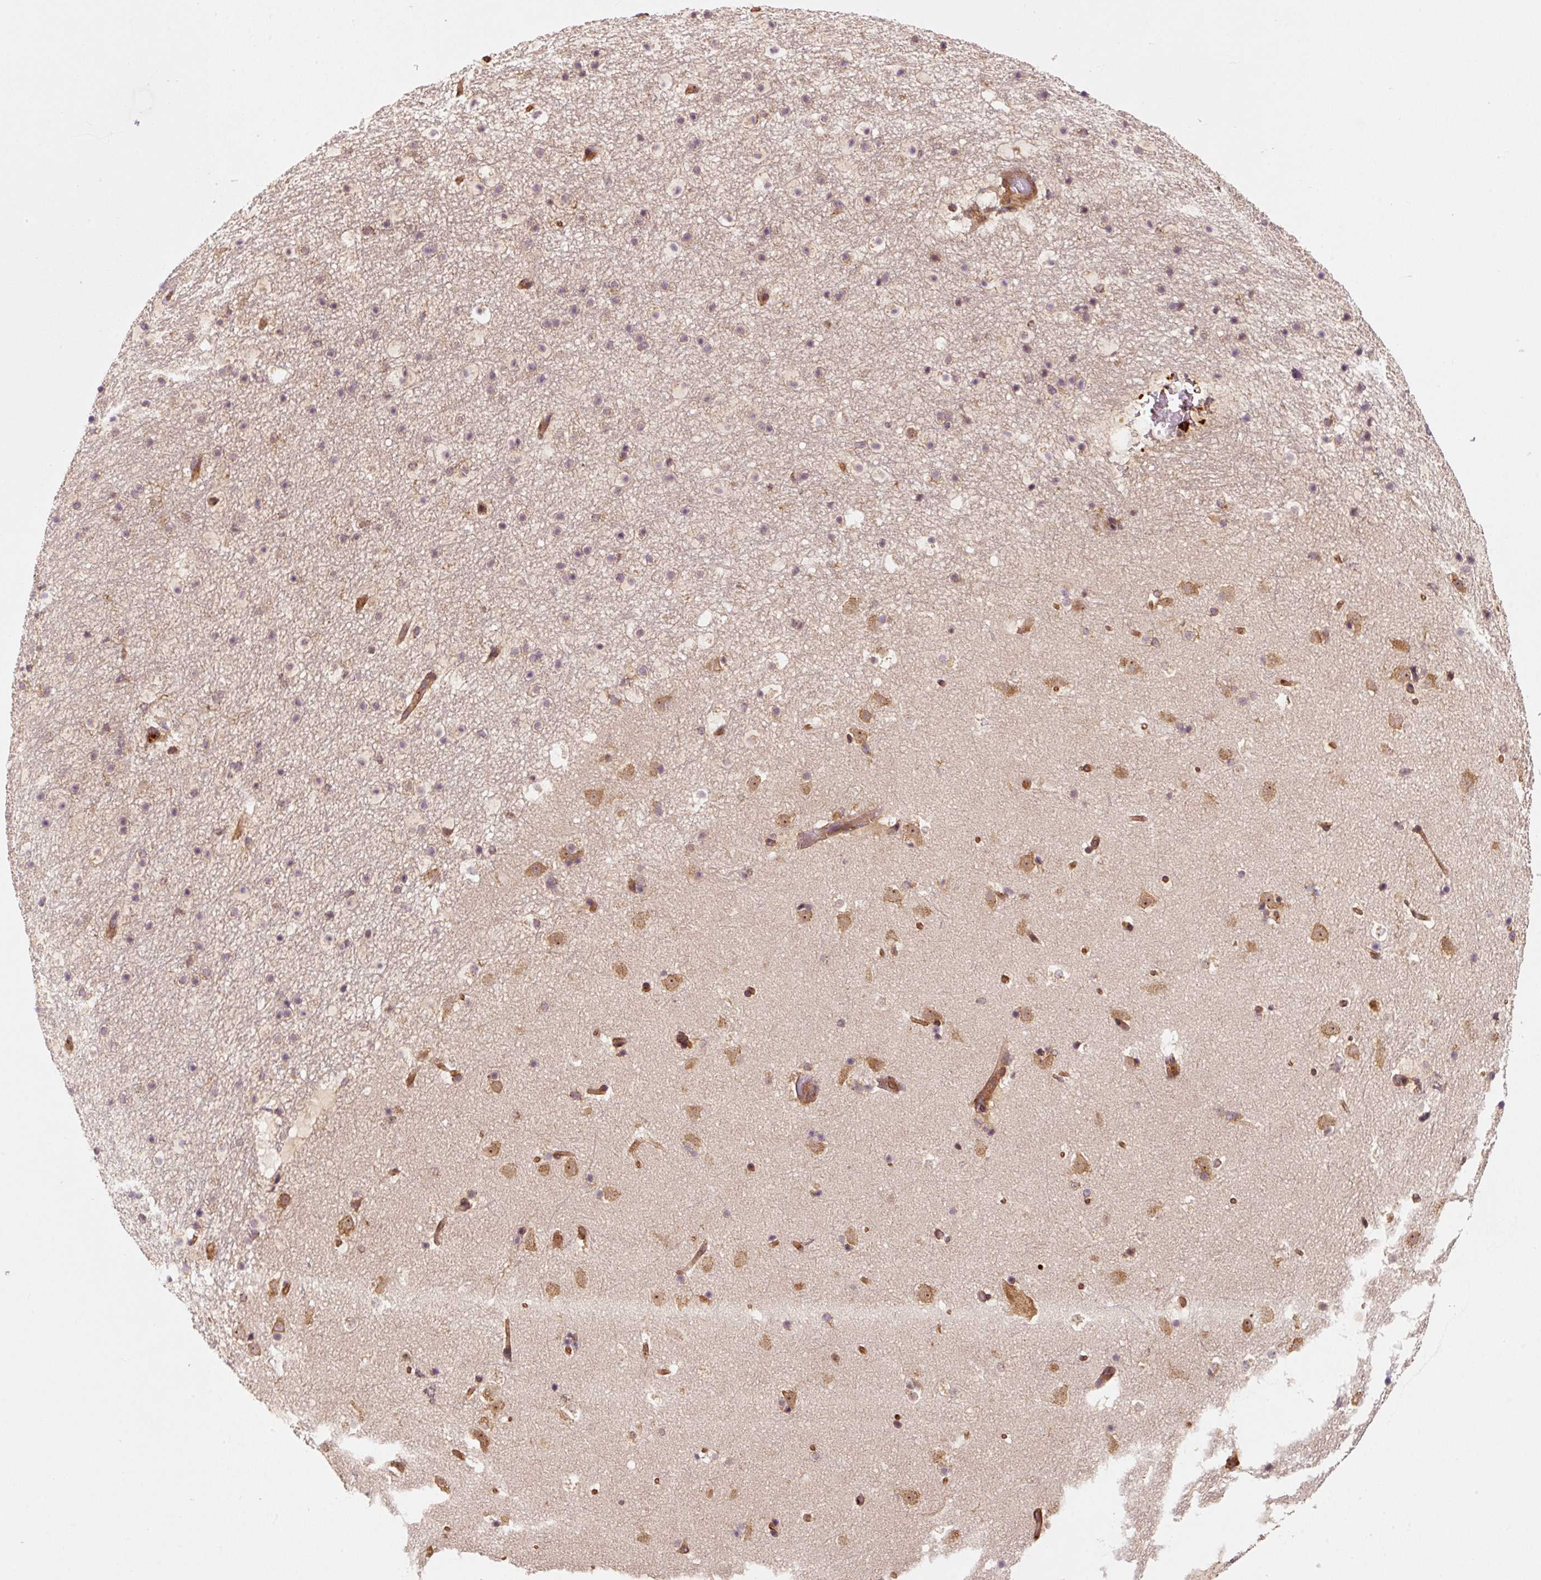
{"staining": {"intensity": "moderate", "quantity": ">75%", "location": "cytoplasmic/membranous"}, "tissue": "caudate", "cell_type": "Glial cells", "image_type": "normal", "snomed": [{"axis": "morphology", "description": "Normal tissue, NOS"}, {"axis": "topography", "description": "Lateral ventricle wall"}], "caption": "Immunohistochemical staining of unremarkable caudate exhibits moderate cytoplasmic/membranous protein positivity in approximately >75% of glial cells. The staining was performed using DAB to visualize the protein expression in brown, while the nuclei were stained in blue with hematoxylin (Magnification: 20x).", "gene": "EIF2S2", "patient": {"sex": "male", "age": 37}}